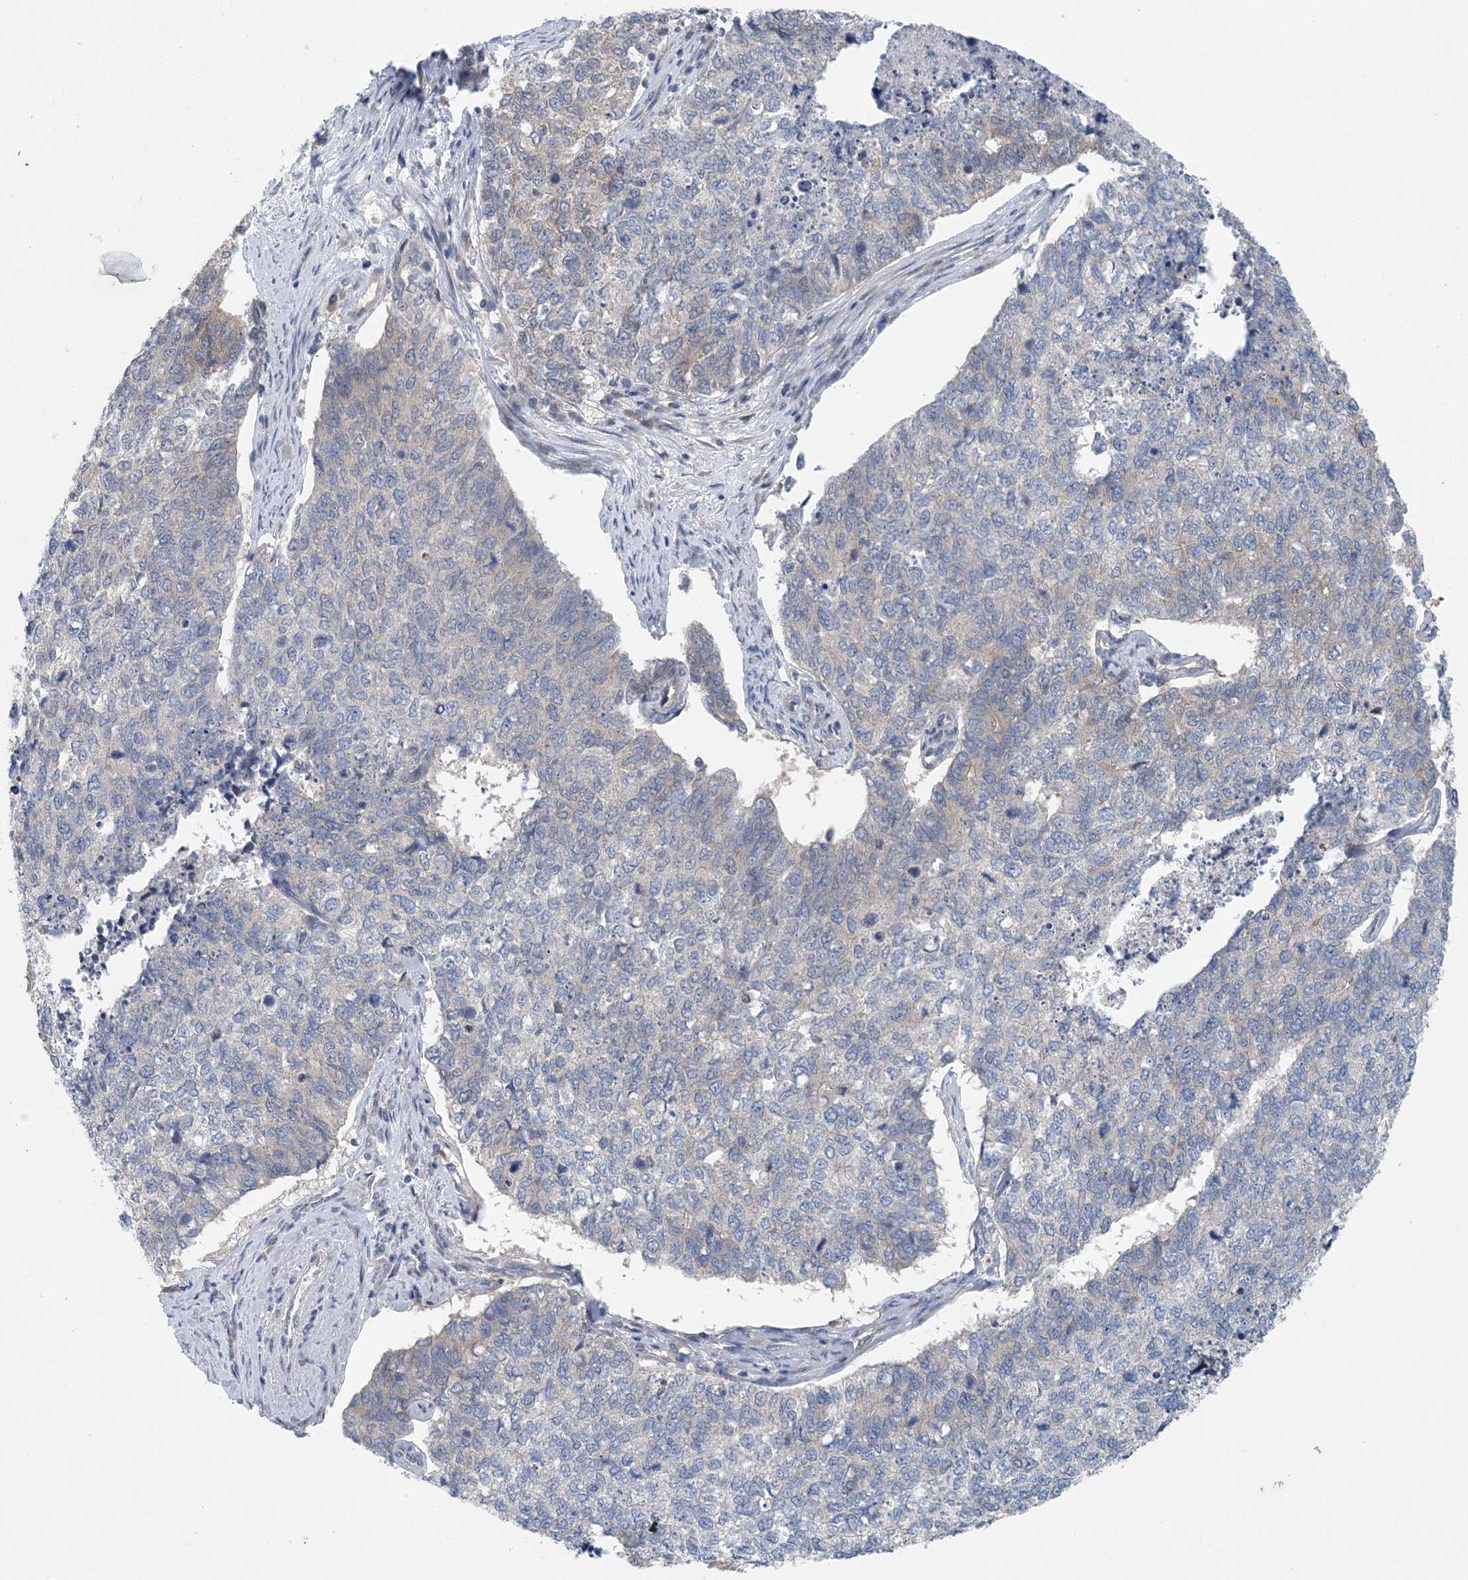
{"staining": {"intensity": "negative", "quantity": "none", "location": "none"}, "tissue": "cervical cancer", "cell_type": "Tumor cells", "image_type": "cancer", "snomed": [{"axis": "morphology", "description": "Squamous cell carcinoma, NOS"}, {"axis": "topography", "description": "Cervix"}], "caption": "A micrograph of human cervical cancer is negative for staining in tumor cells.", "gene": "HIKESHI", "patient": {"sex": "female", "age": 63}}